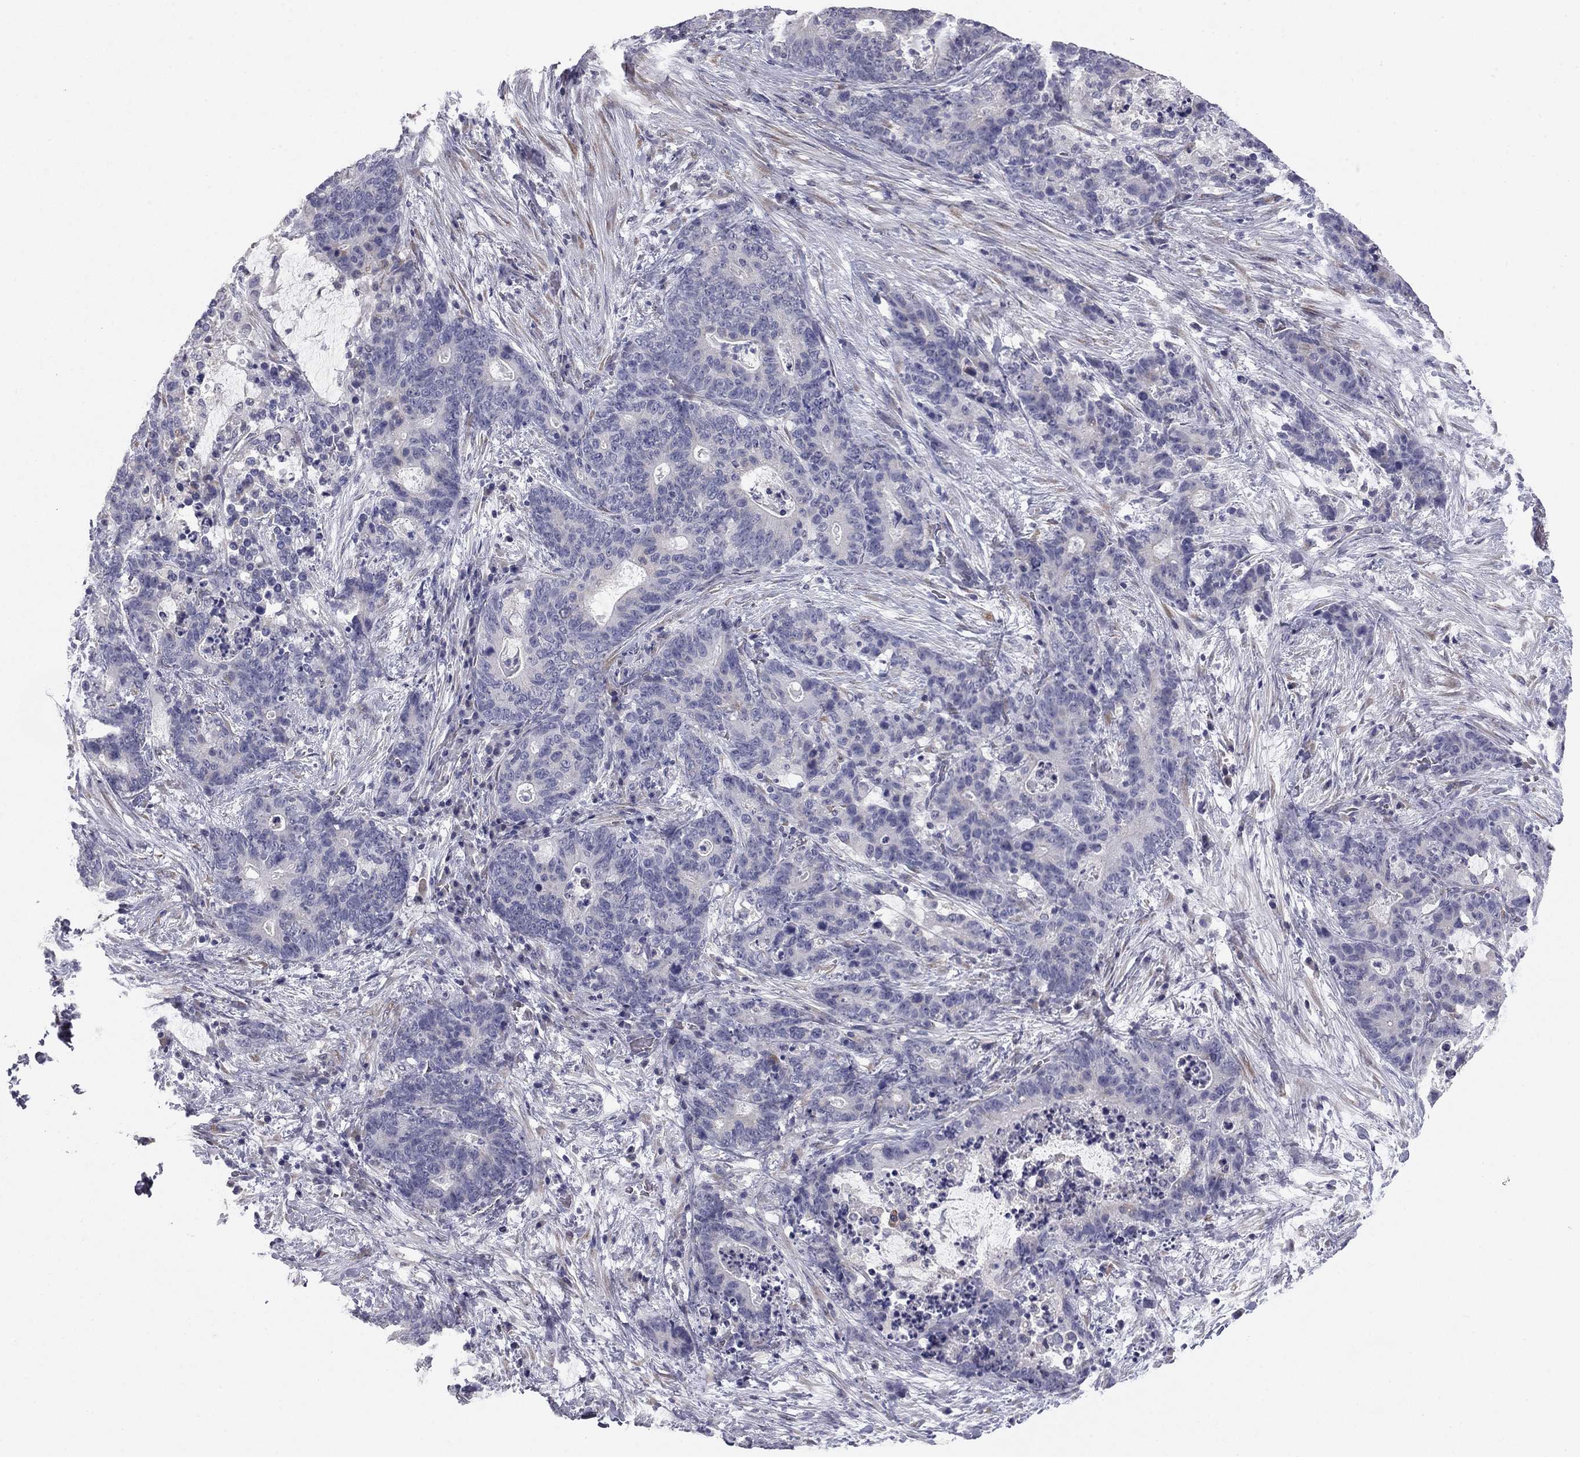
{"staining": {"intensity": "negative", "quantity": "none", "location": "none"}, "tissue": "stomach cancer", "cell_type": "Tumor cells", "image_type": "cancer", "snomed": [{"axis": "morphology", "description": "Normal tissue, NOS"}, {"axis": "morphology", "description": "Adenocarcinoma, NOS"}, {"axis": "topography", "description": "Stomach"}], "caption": "DAB immunohistochemical staining of human stomach adenocarcinoma displays no significant expression in tumor cells.", "gene": "PRRT2", "patient": {"sex": "female", "age": 64}}